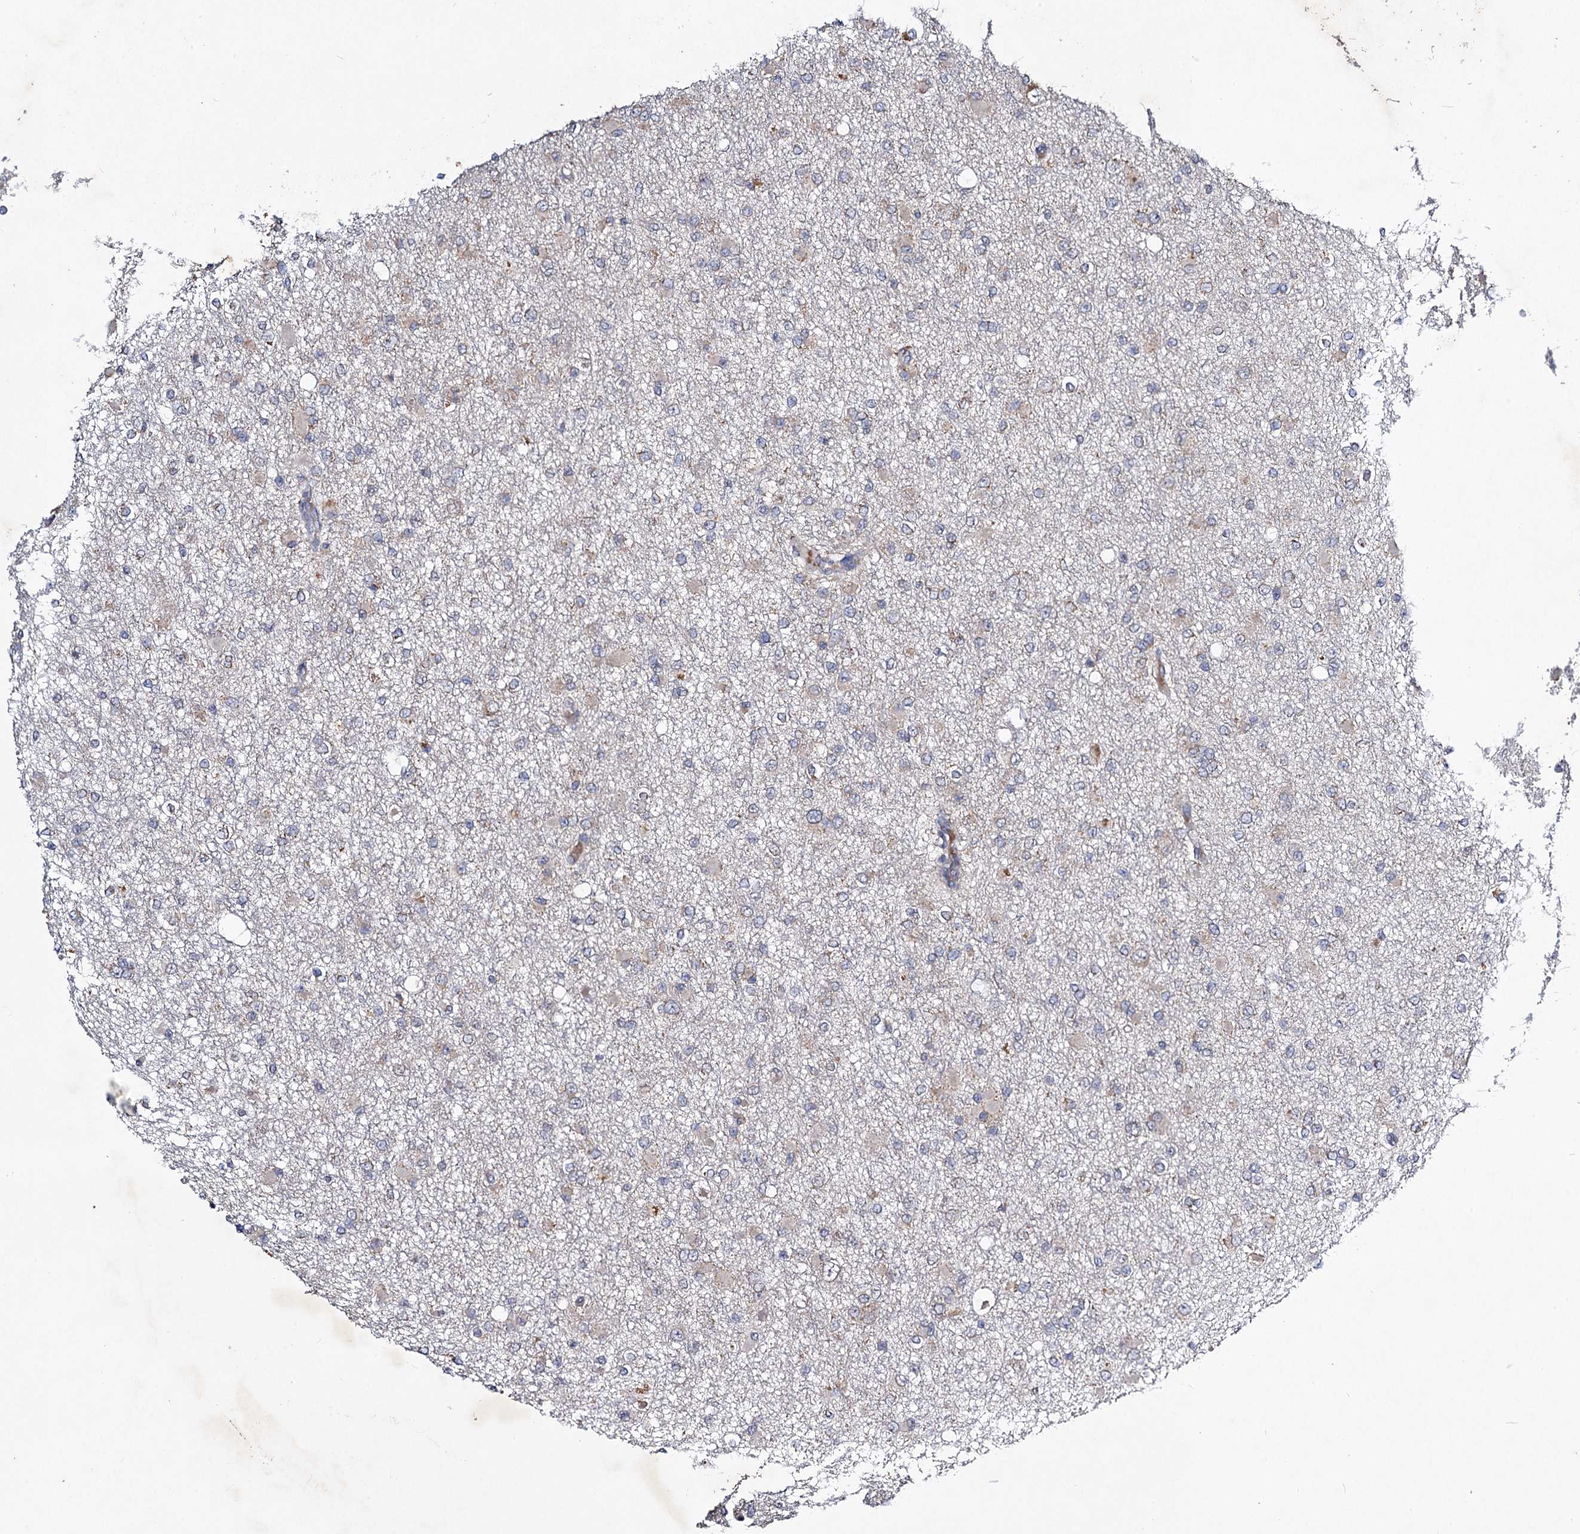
{"staining": {"intensity": "negative", "quantity": "none", "location": "none"}, "tissue": "glioma", "cell_type": "Tumor cells", "image_type": "cancer", "snomed": [{"axis": "morphology", "description": "Glioma, malignant, Low grade"}, {"axis": "topography", "description": "Brain"}], "caption": "Image shows no protein staining in tumor cells of malignant low-grade glioma tissue.", "gene": "VPS37D", "patient": {"sex": "female", "age": 22}}